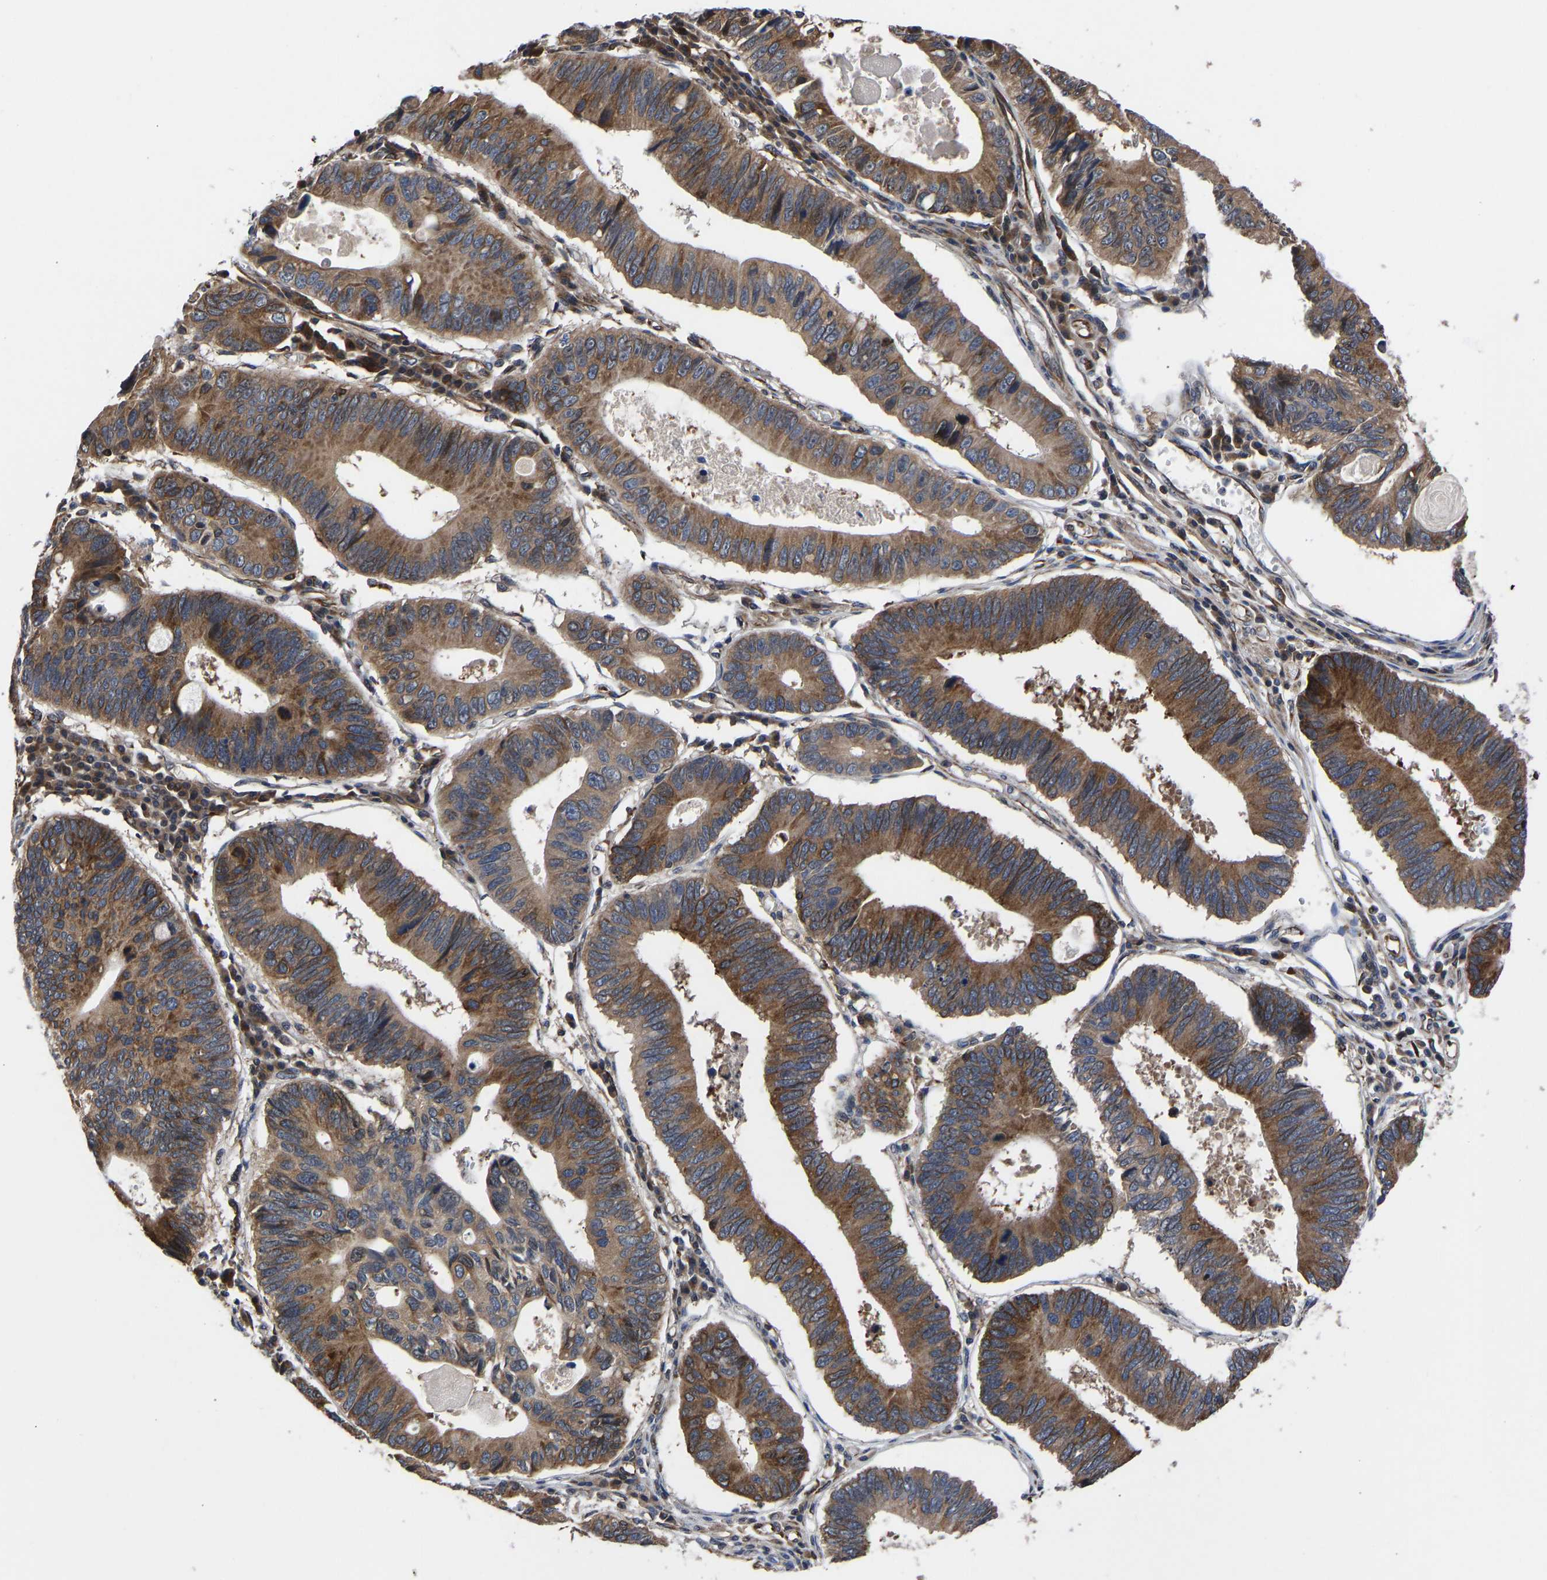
{"staining": {"intensity": "strong", "quantity": ">75%", "location": "cytoplasmic/membranous"}, "tissue": "stomach cancer", "cell_type": "Tumor cells", "image_type": "cancer", "snomed": [{"axis": "morphology", "description": "Adenocarcinoma, NOS"}, {"axis": "topography", "description": "Stomach"}], "caption": "Strong cytoplasmic/membranous expression is appreciated in about >75% of tumor cells in stomach cancer (adenocarcinoma).", "gene": "FRRS1", "patient": {"sex": "male", "age": 59}}